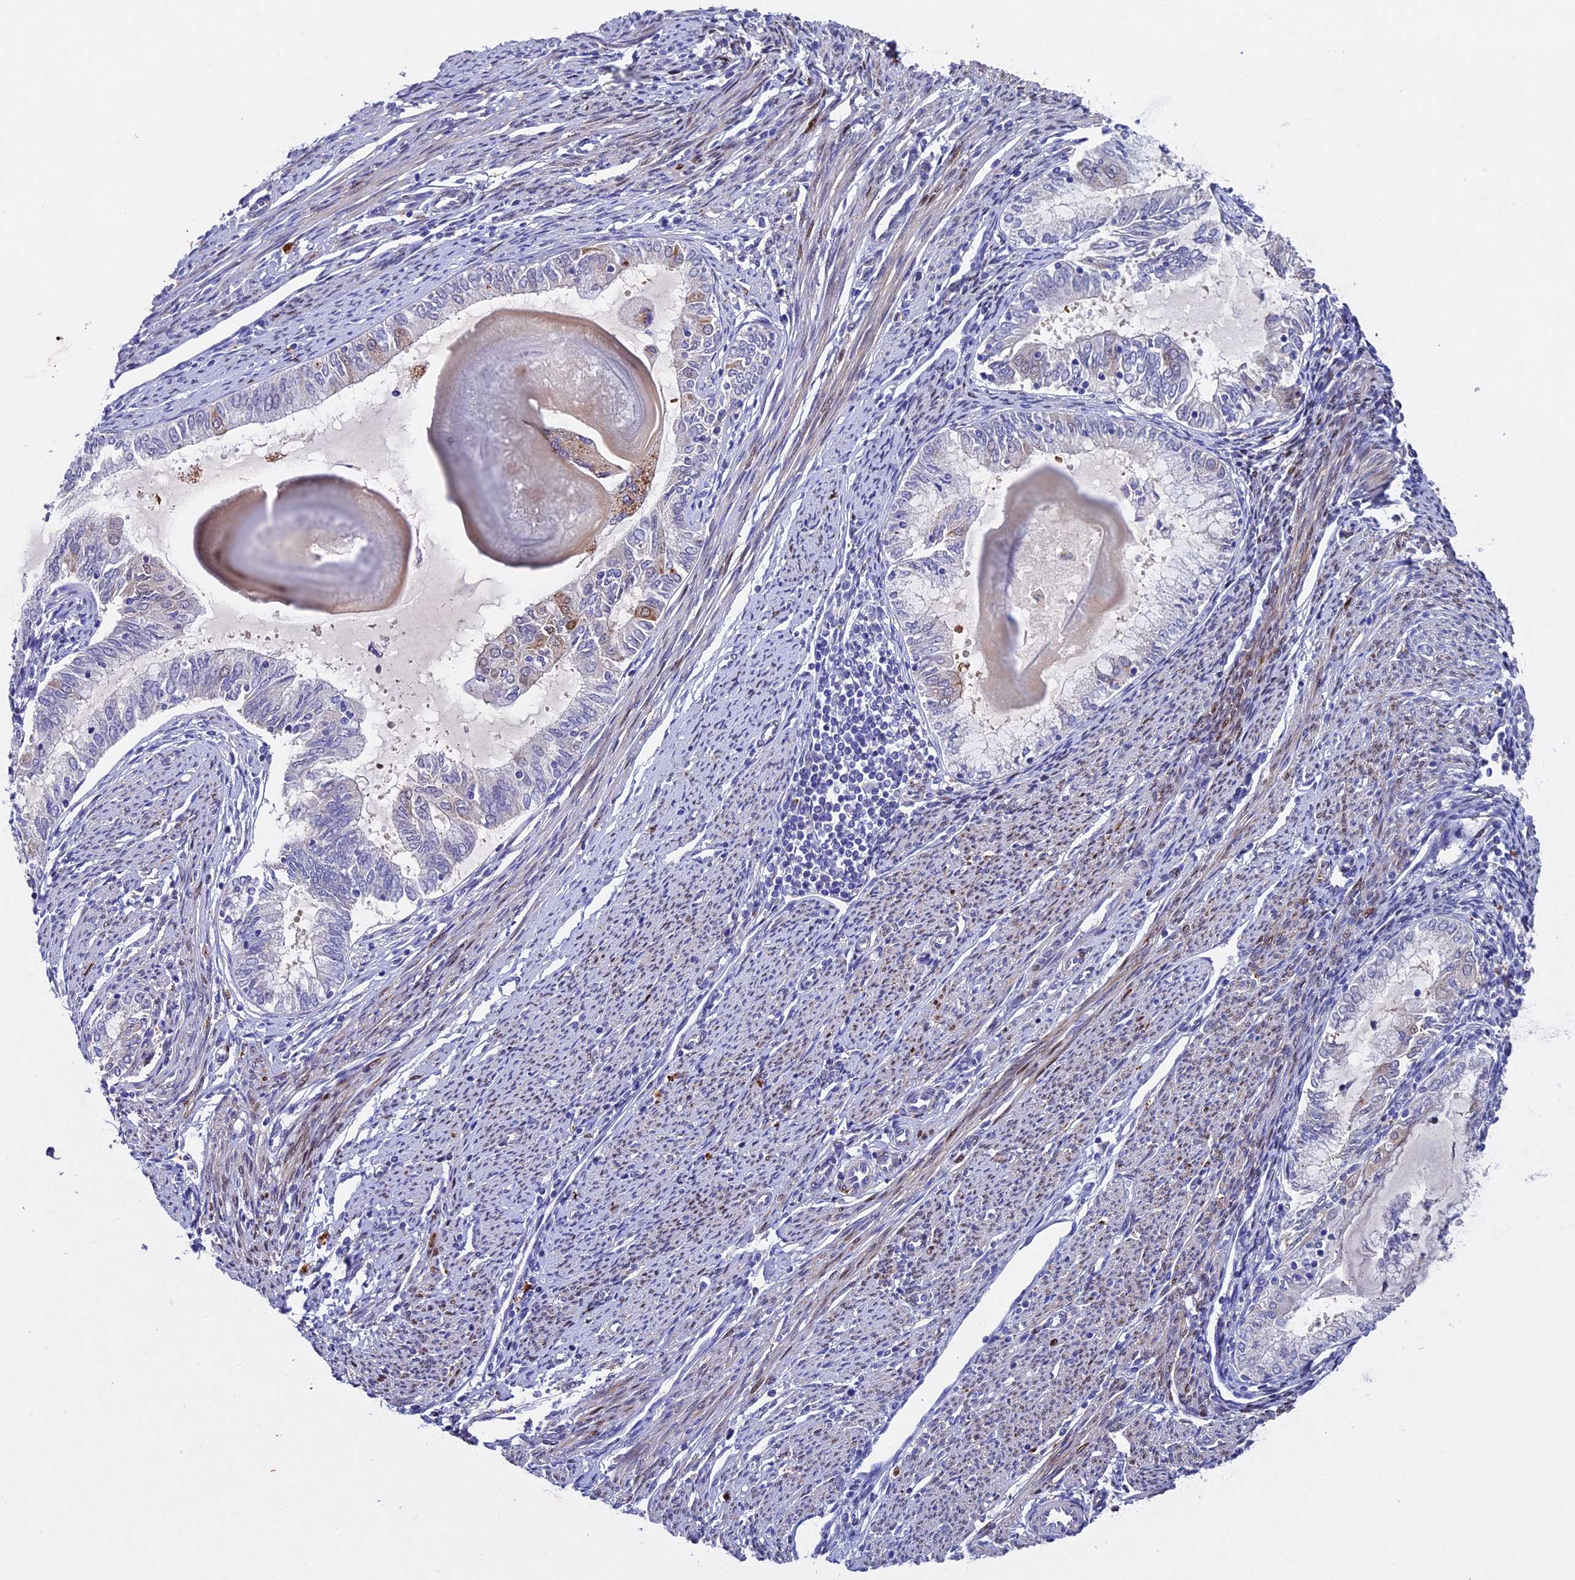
{"staining": {"intensity": "moderate", "quantity": "<25%", "location": "cytoplasmic/membranous"}, "tissue": "endometrial cancer", "cell_type": "Tumor cells", "image_type": "cancer", "snomed": [{"axis": "morphology", "description": "Adenocarcinoma, NOS"}, {"axis": "topography", "description": "Endometrium"}], "caption": "IHC image of endometrial cancer stained for a protein (brown), which shows low levels of moderate cytoplasmic/membranous expression in about <25% of tumor cells.", "gene": "TGDS", "patient": {"sex": "female", "age": 79}}